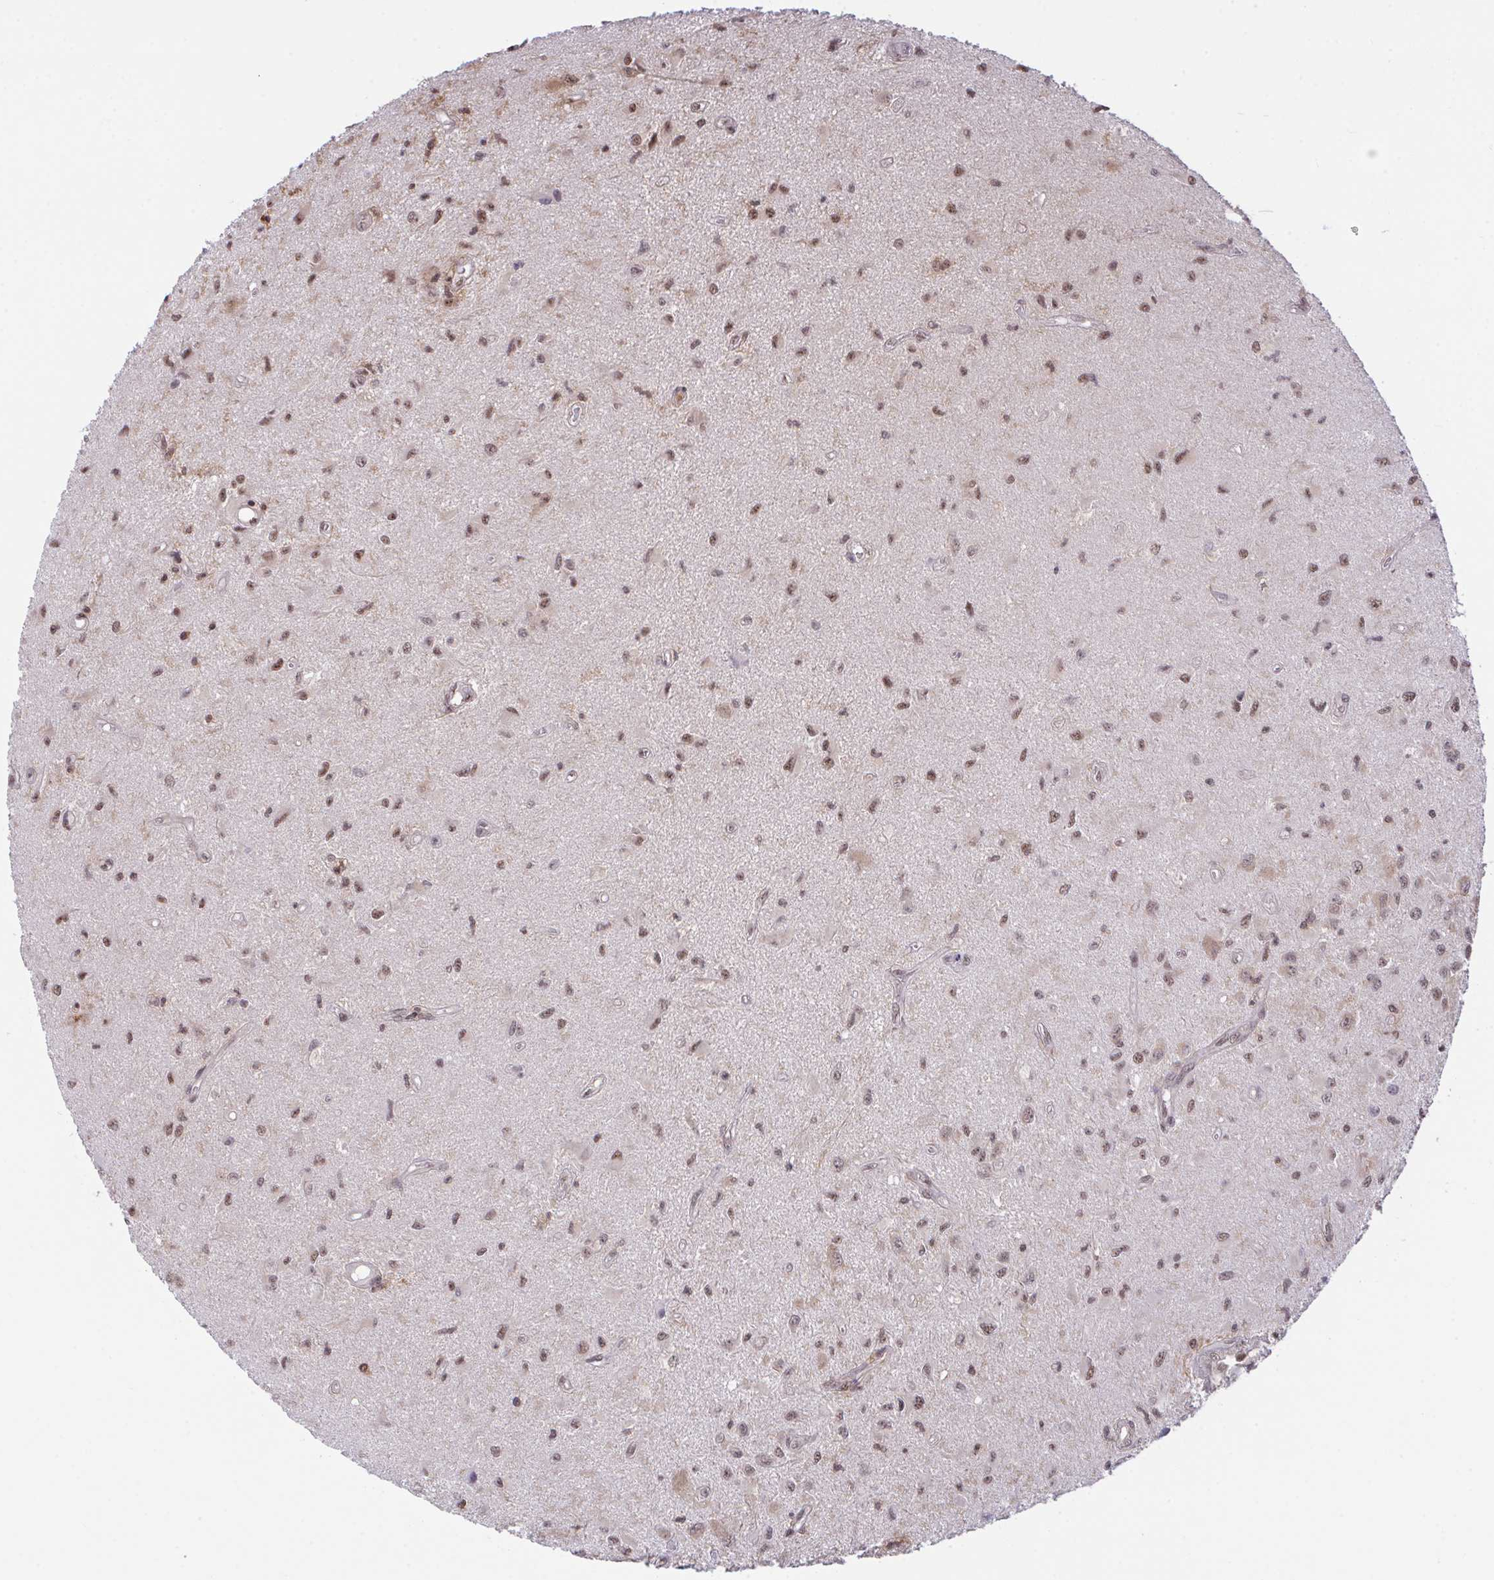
{"staining": {"intensity": "moderate", "quantity": ">75%", "location": "nuclear"}, "tissue": "glioma", "cell_type": "Tumor cells", "image_type": "cancer", "snomed": [{"axis": "morphology", "description": "Glioma, malignant, High grade"}, {"axis": "topography", "description": "Brain"}], "caption": "This photomicrograph reveals malignant glioma (high-grade) stained with IHC to label a protein in brown. The nuclear of tumor cells show moderate positivity for the protein. Nuclei are counter-stained blue.", "gene": "OR6K3", "patient": {"sex": "male", "age": 67}}